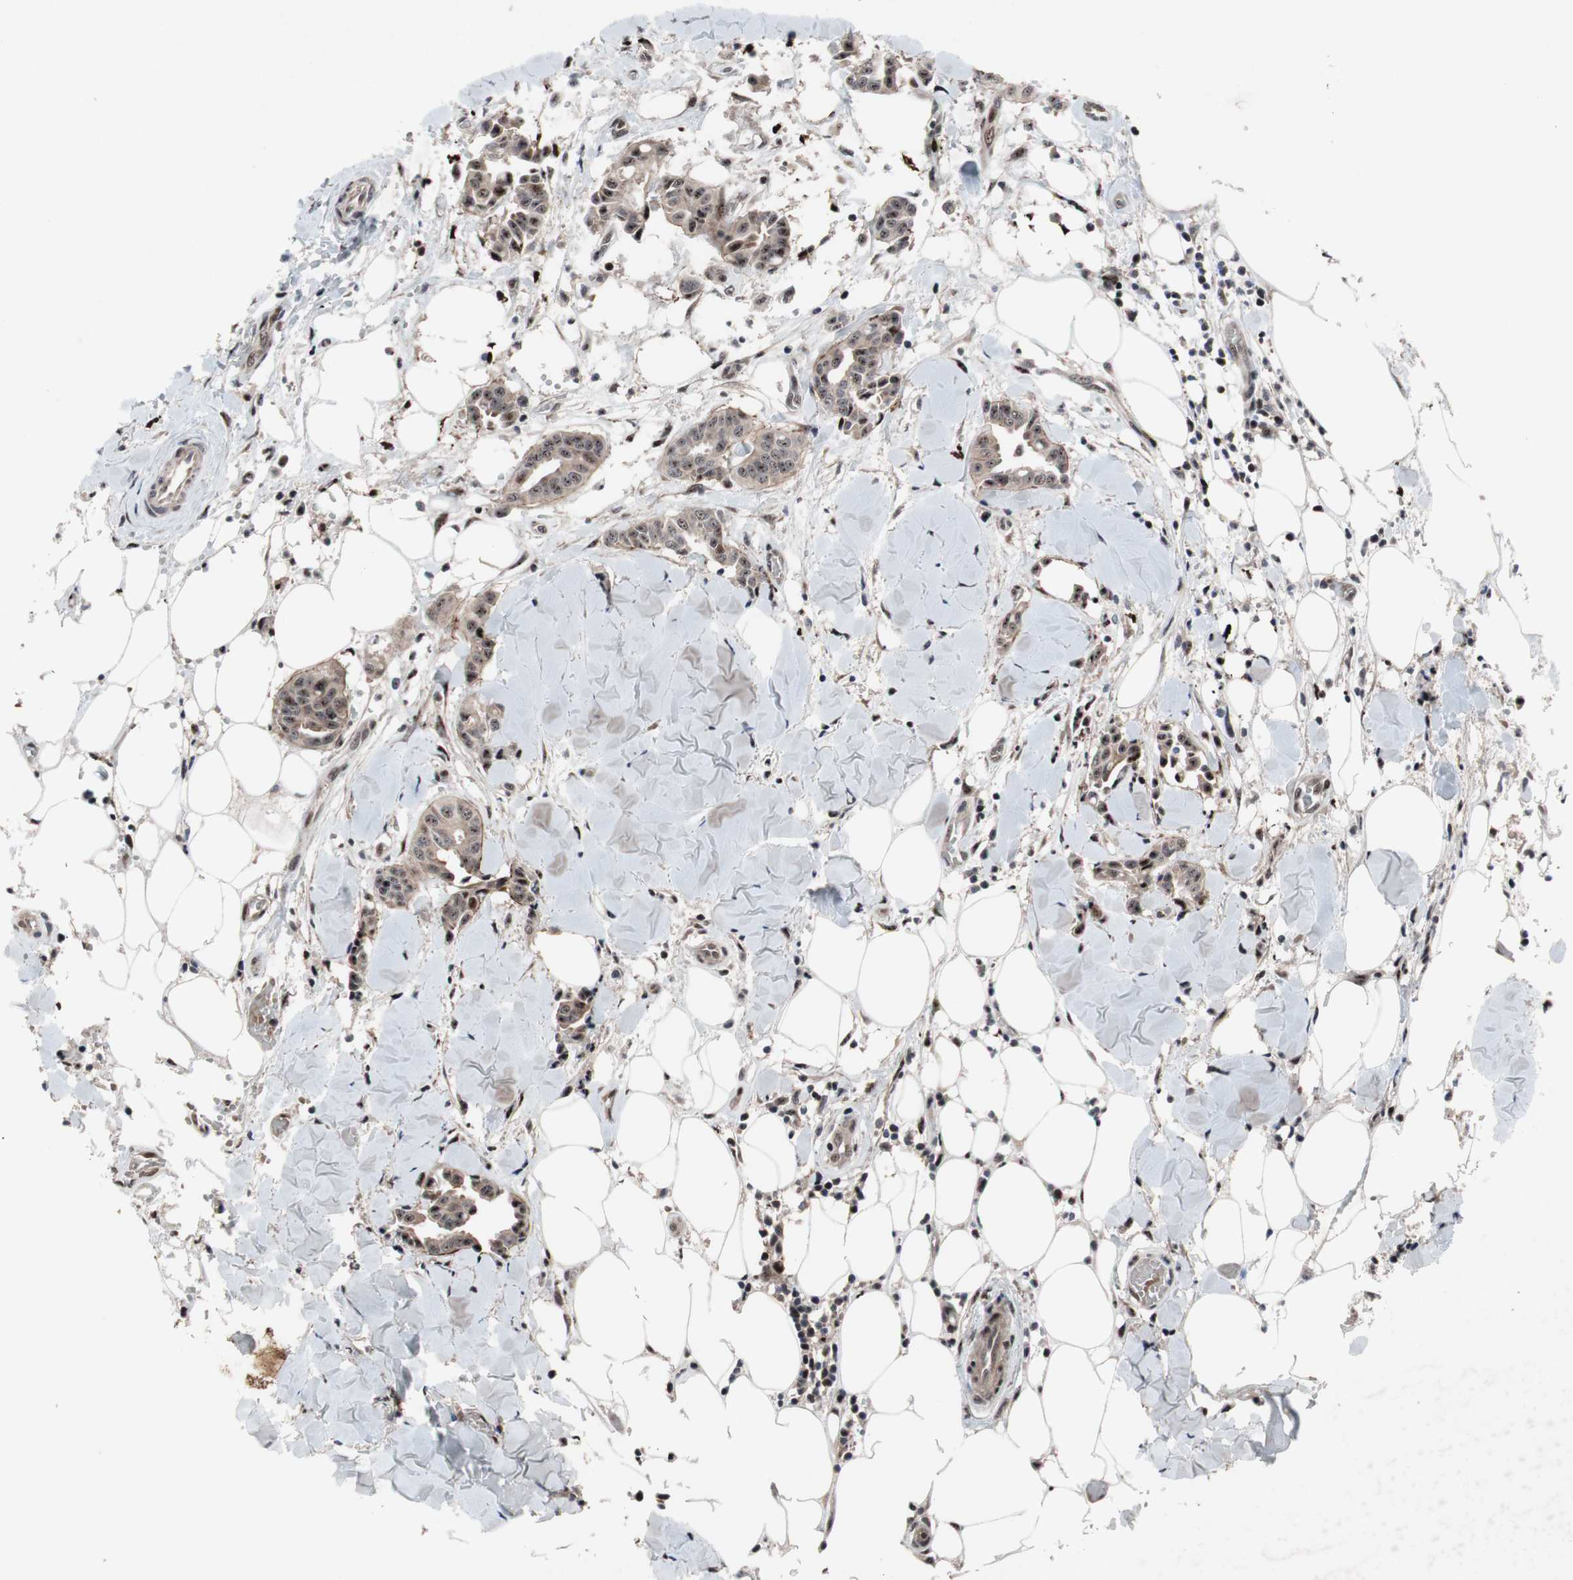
{"staining": {"intensity": "weak", "quantity": ">75%", "location": "nuclear"}, "tissue": "head and neck cancer", "cell_type": "Tumor cells", "image_type": "cancer", "snomed": [{"axis": "morphology", "description": "Adenocarcinoma, NOS"}, {"axis": "topography", "description": "Salivary gland"}, {"axis": "topography", "description": "Head-Neck"}], "caption": "Human head and neck cancer stained with a brown dye displays weak nuclear positive staining in approximately >75% of tumor cells.", "gene": "SOX7", "patient": {"sex": "female", "age": 59}}